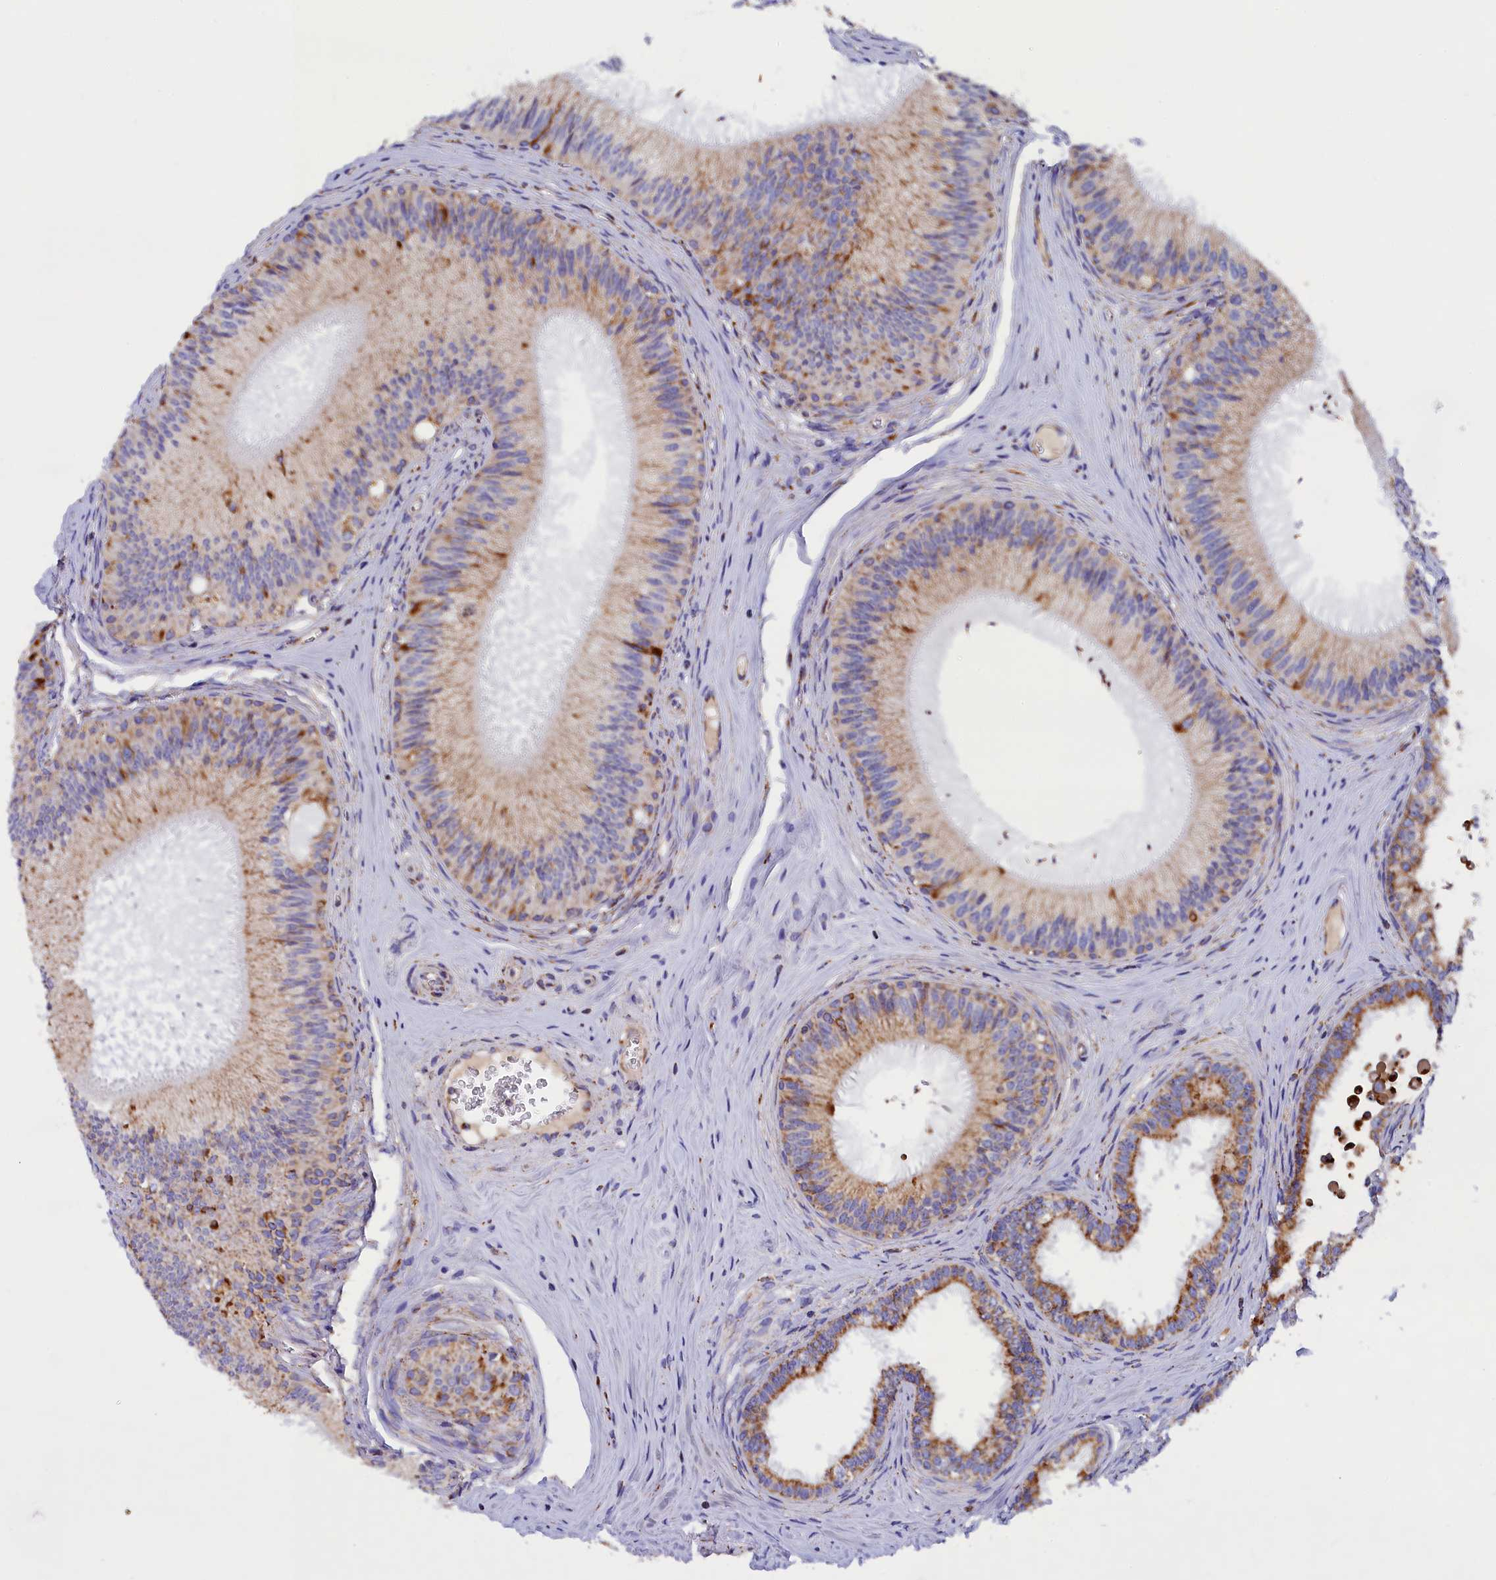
{"staining": {"intensity": "moderate", "quantity": ">75%", "location": "cytoplasmic/membranous"}, "tissue": "epididymis", "cell_type": "Glandular cells", "image_type": "normal", "snomed": [{"axis": "morphology", "description": "Normal tissue, NOS"}, {"axis": "topography", "description": "Epididymis"}], "caption": "An immunohistochemistry image of unremarkable tissue is shown. Protein staining in brown highlights moderate cytoplasmic/membranous positivity in epididymis within glandular cells.", "gene": "SLC39A3", "patient": {"sex": "male", "age": 46}}